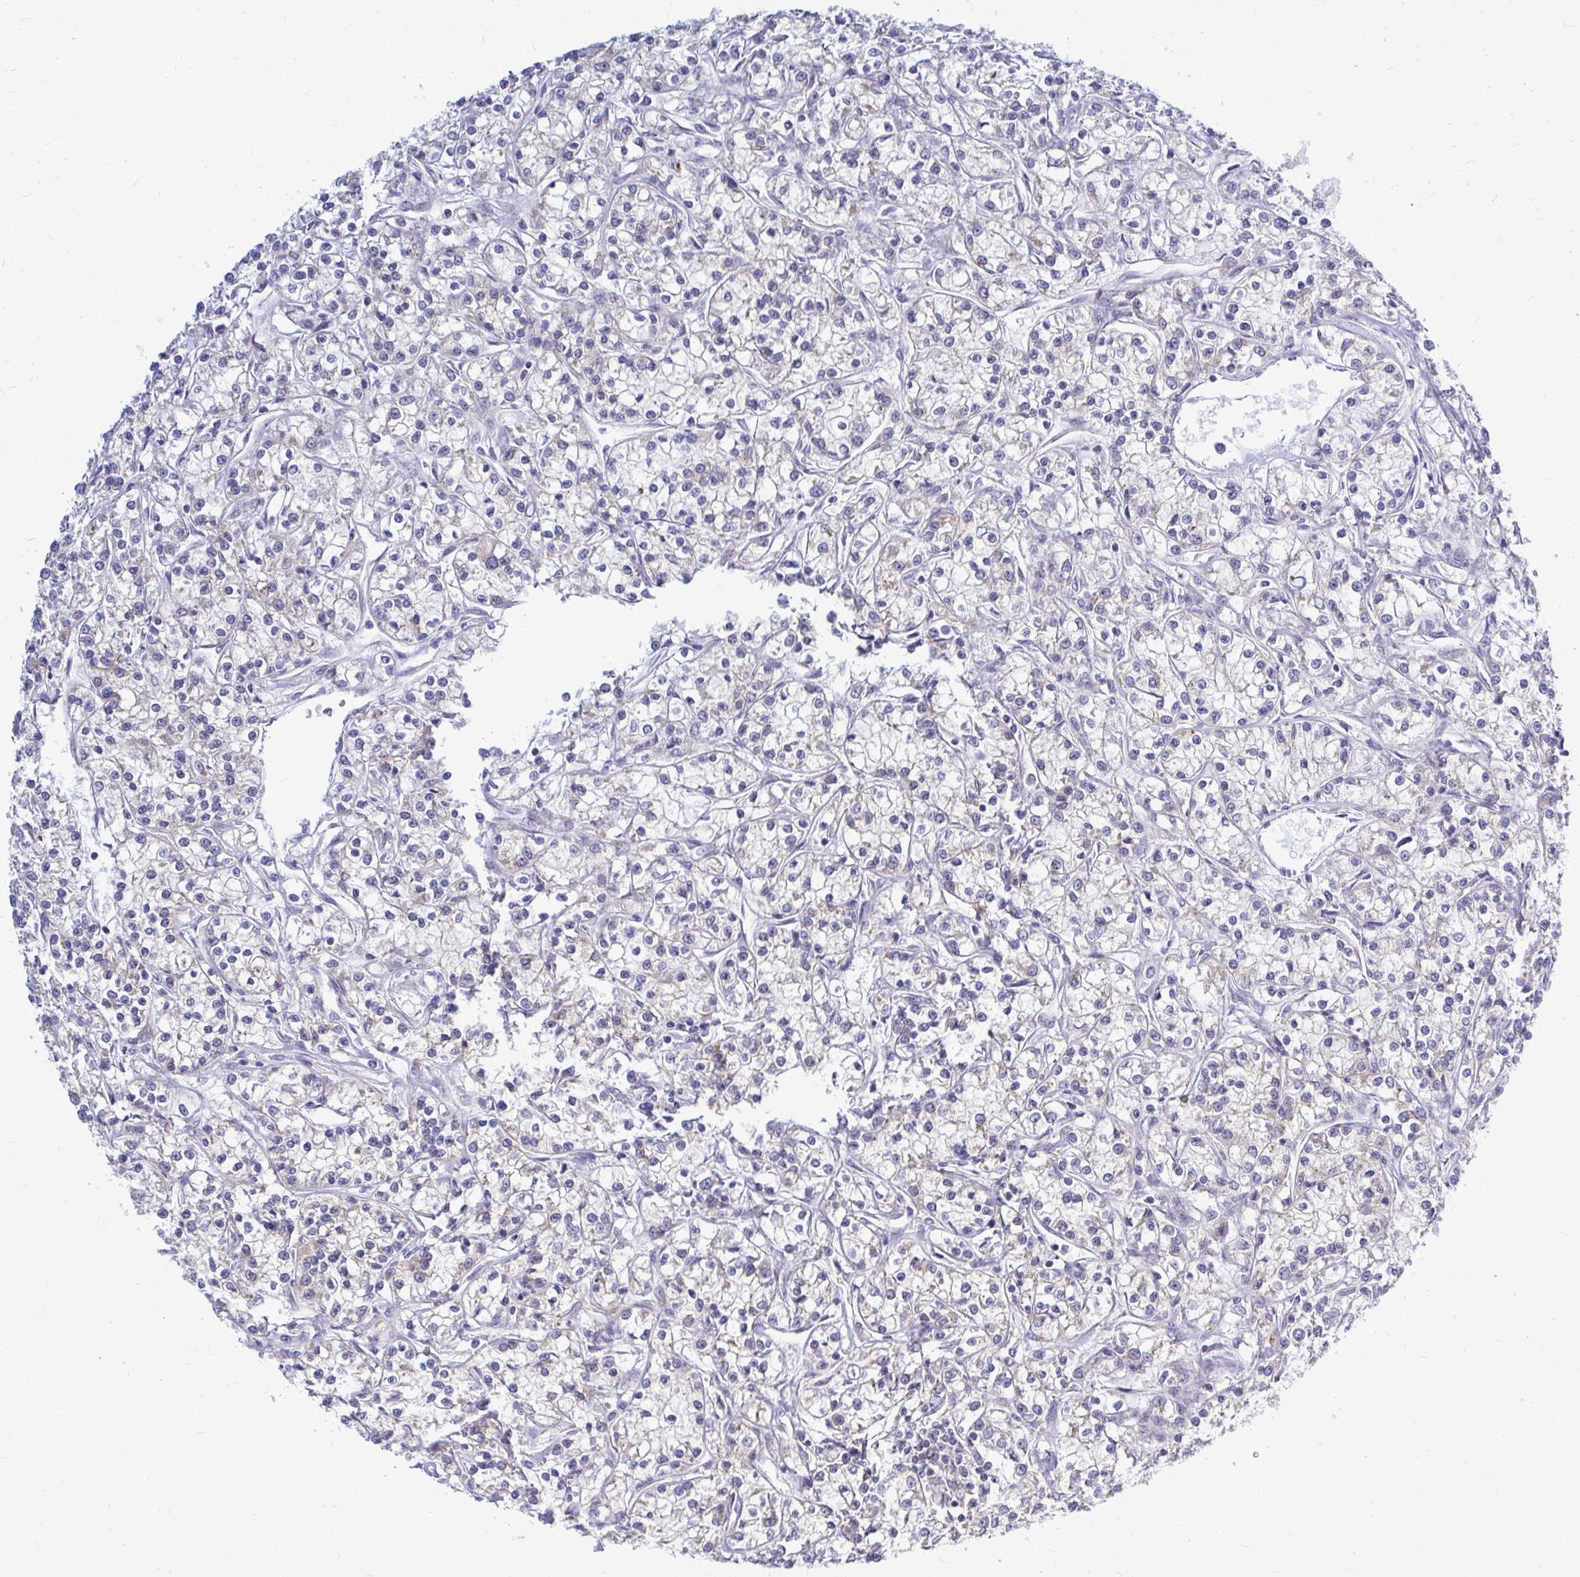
{"staining": {"intensity": "negative", "quantity": "none", "location": "none"}, "tissue": "renal cancer", "cell_type": "Tumor cells", "image_type": "cancer", "snomed": [{"axis": "morphology", "description": "Adenocarcinoma, NOS"}, {"axis": "topography", "description": "Kidney"}], "caption": "This is an immunohistochemistry micrograph of human renal adenocarcinoma. There is no expression in tumor cells.", "gene": "FMR1", "patient": {"sex": "female", "age": 59}}